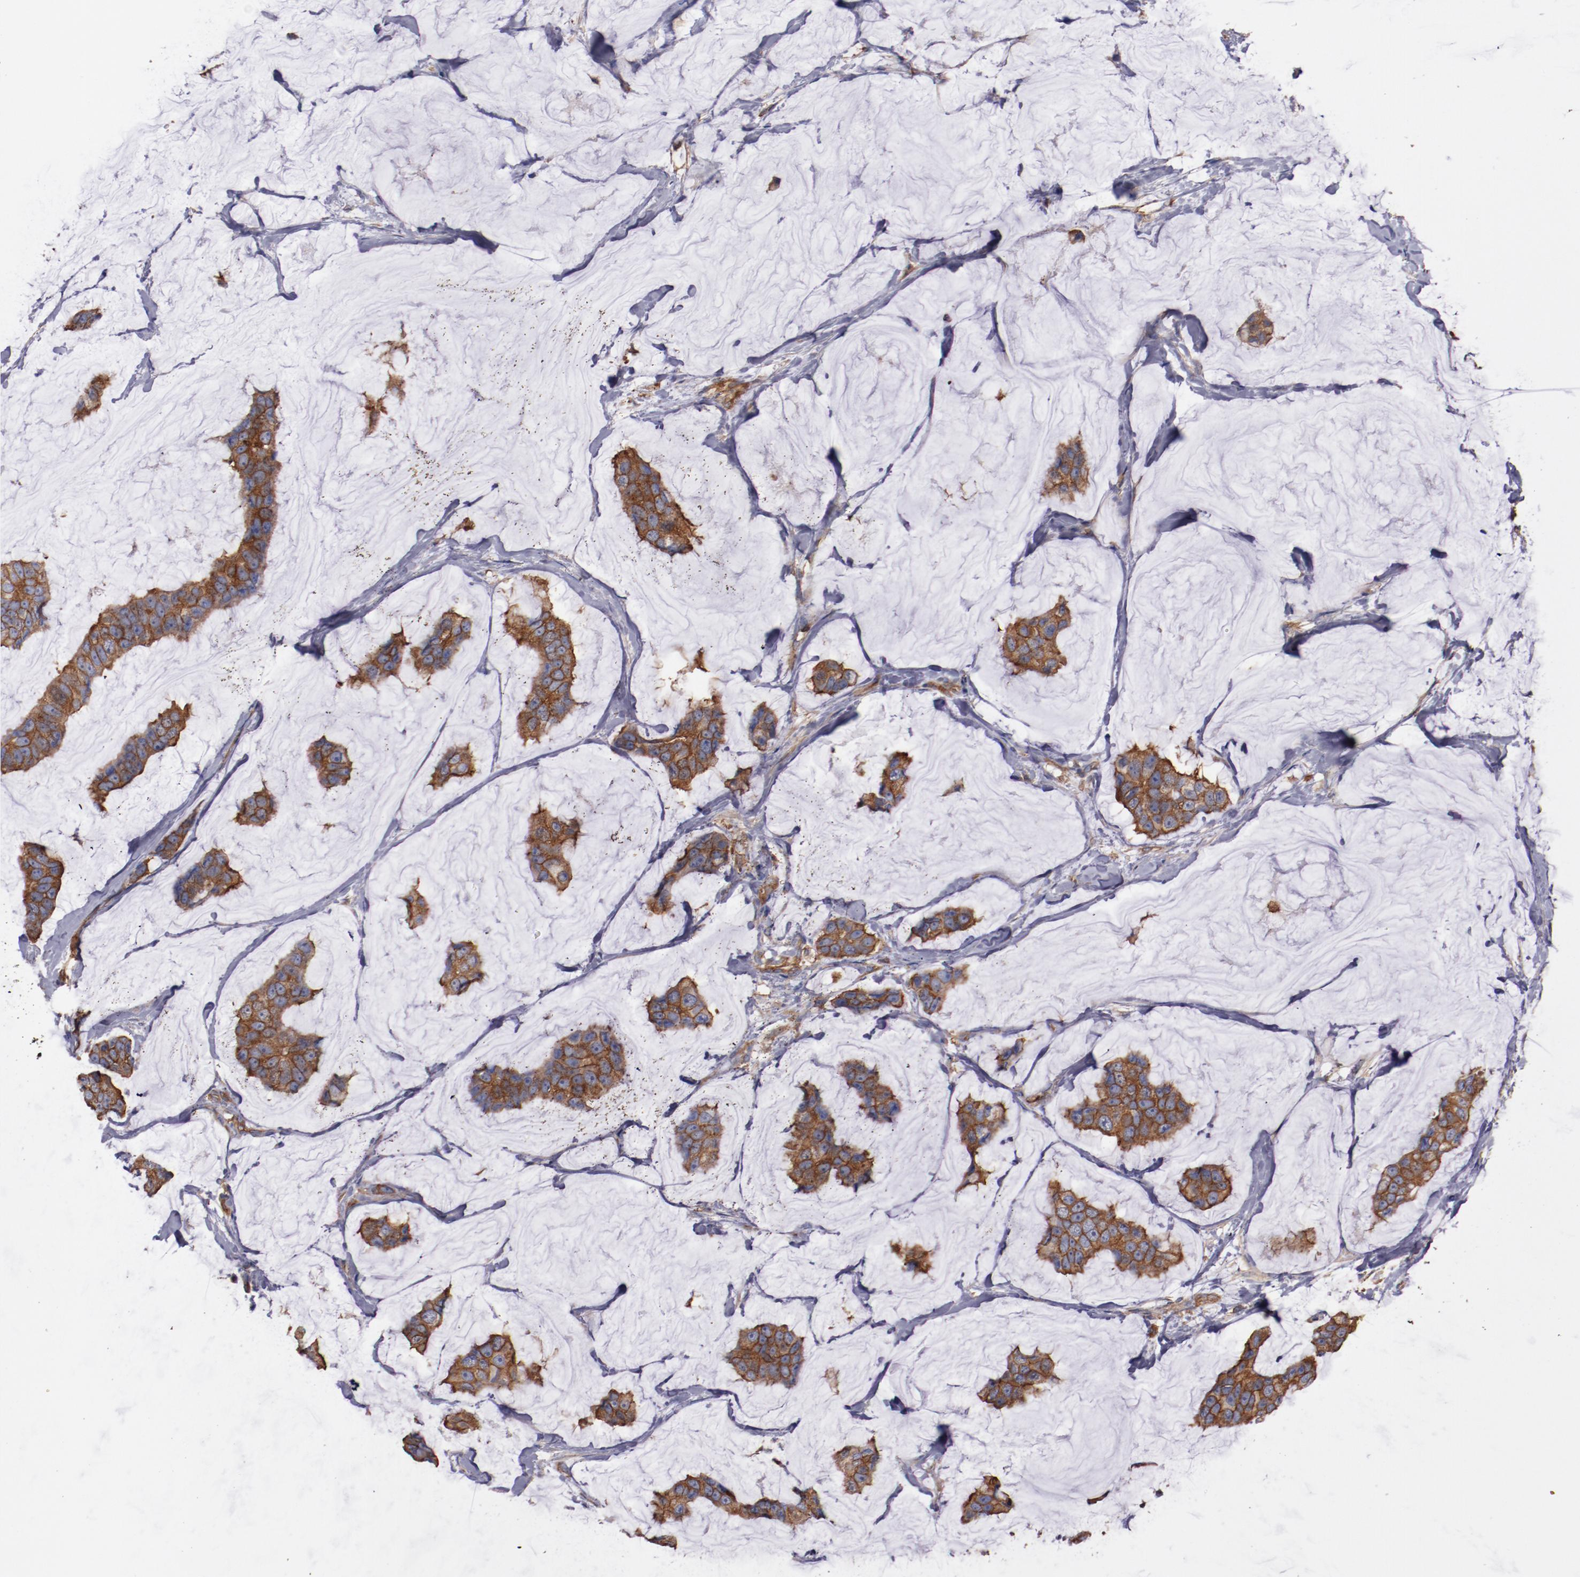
{"staining": {"intensity": "strong", "quantity": ">75%", "location": "cytoplasmic/membranous"}, "tissue": "breast cancer", "cell_type": "Tumor cells", "image_type": "cancer", "snomed": [{"axis": "morphology", "description": "Normal tissue, NOS"}, {"axis": "morphology", "description": "Duct carcinoma"}, {"axis": "topography", "description": "Breast"}], "caption": "Tumor cells demonstrate high levels of strong cytoplasmic/membranous positivity in approximately >75% of cells in human breast cancer. (DAB = brown stain, brightfield microscopy at high magnification).", "gene": "TMOD3", "patient": {"sex": "female", "age": 50}}